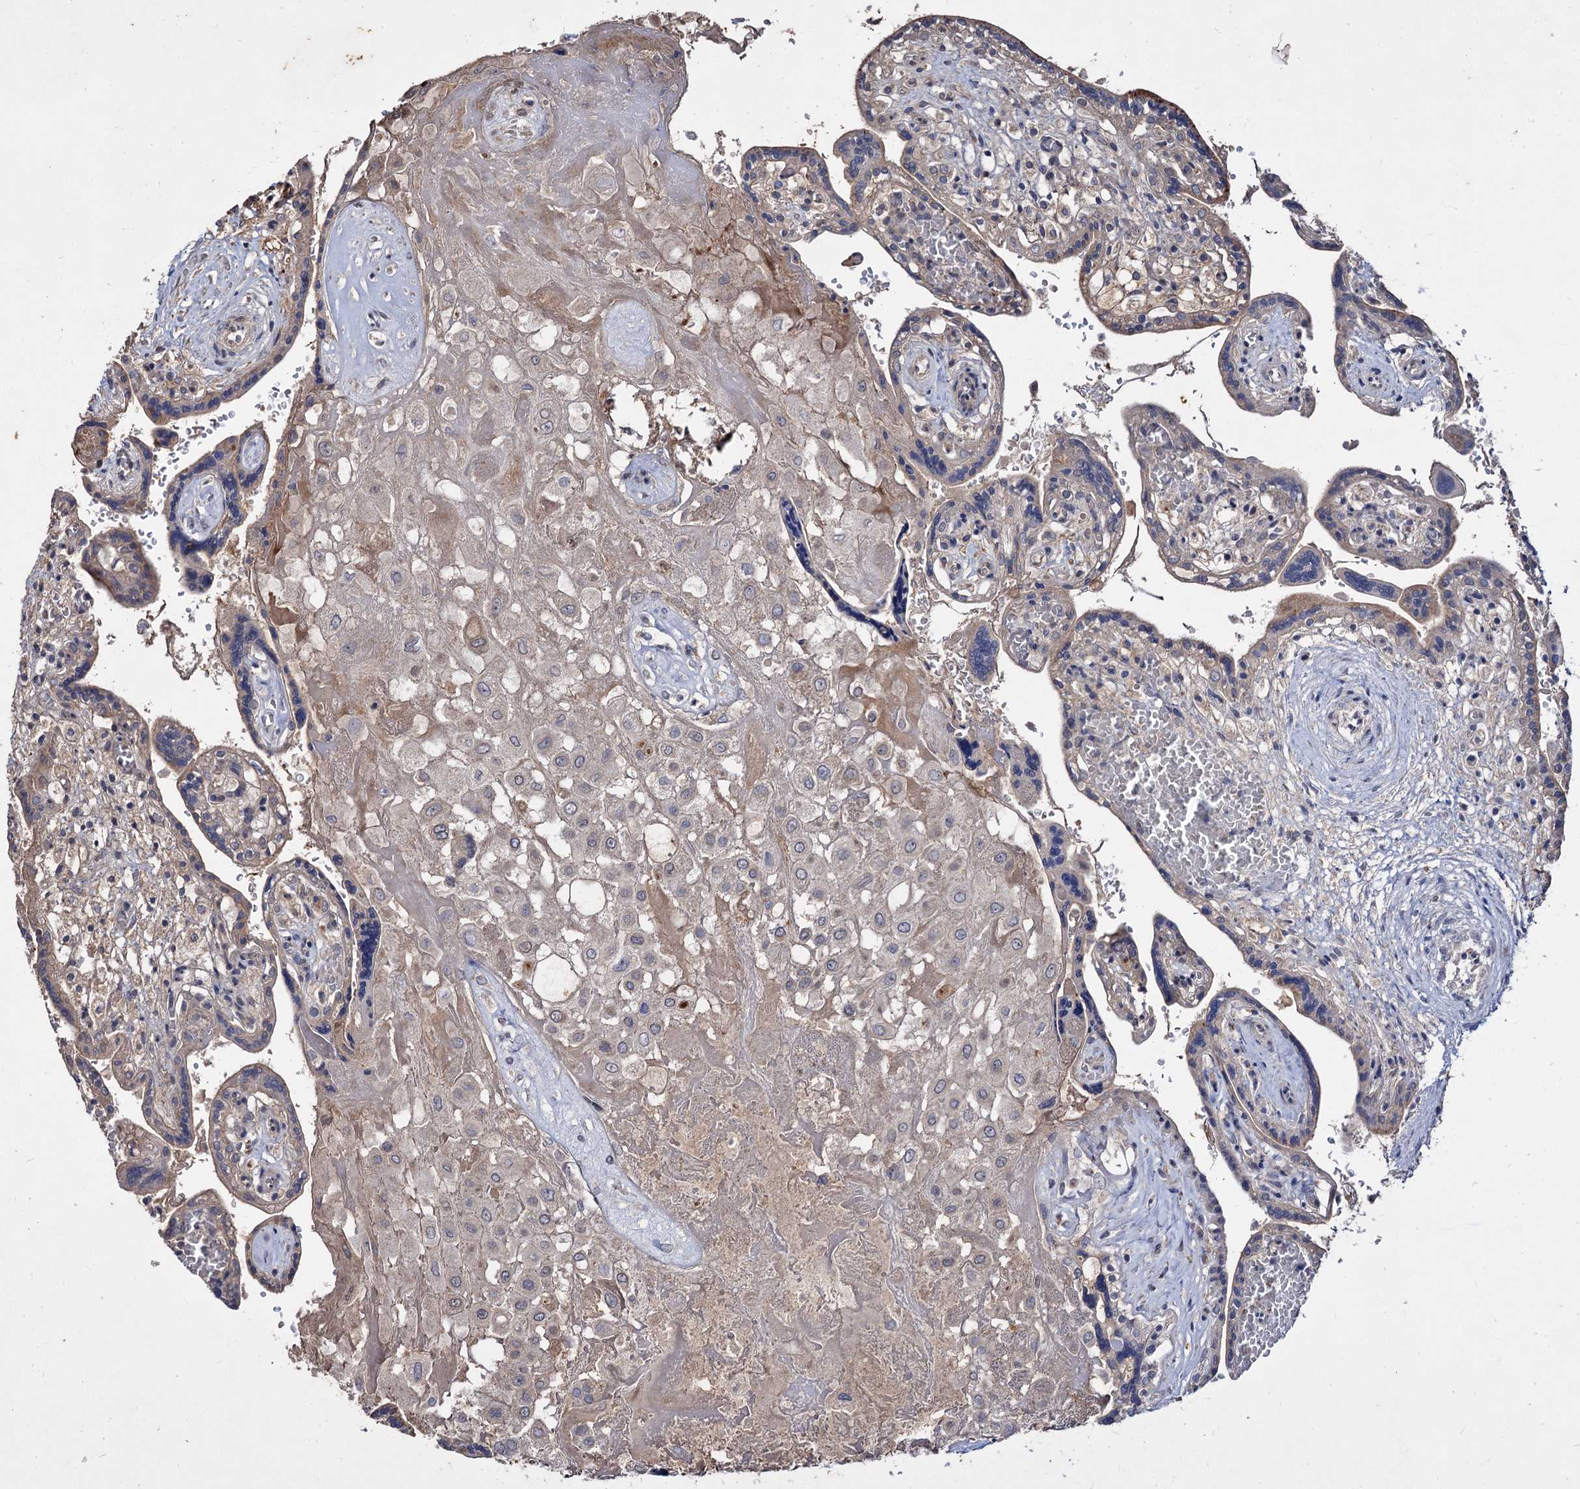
{"staining": {"intensity": "weak", "quantity": "<25%", "location": "cytoplasmic/membranous"}, "tissue": "placenta", "cell_type": "Decidual cells", "image_type": "normal", "snomed": [{"axis": "morphology", "description": "Normal tissue, NOS"}, {"axis": "topography", "description": "Placenta"}], "caption": "Immunohistochemical staining of benign placenta displays no significant expression in decidual cells. Brightfield microscopy of immunohistochemistry (IHC) stained with DAB (3,3'-diaminobenzidine) (brown) and hematoxylin (blue), captured at high magnification.", "gene": "ARFIP2", "patient": {"sex": "female", "age": 37}}